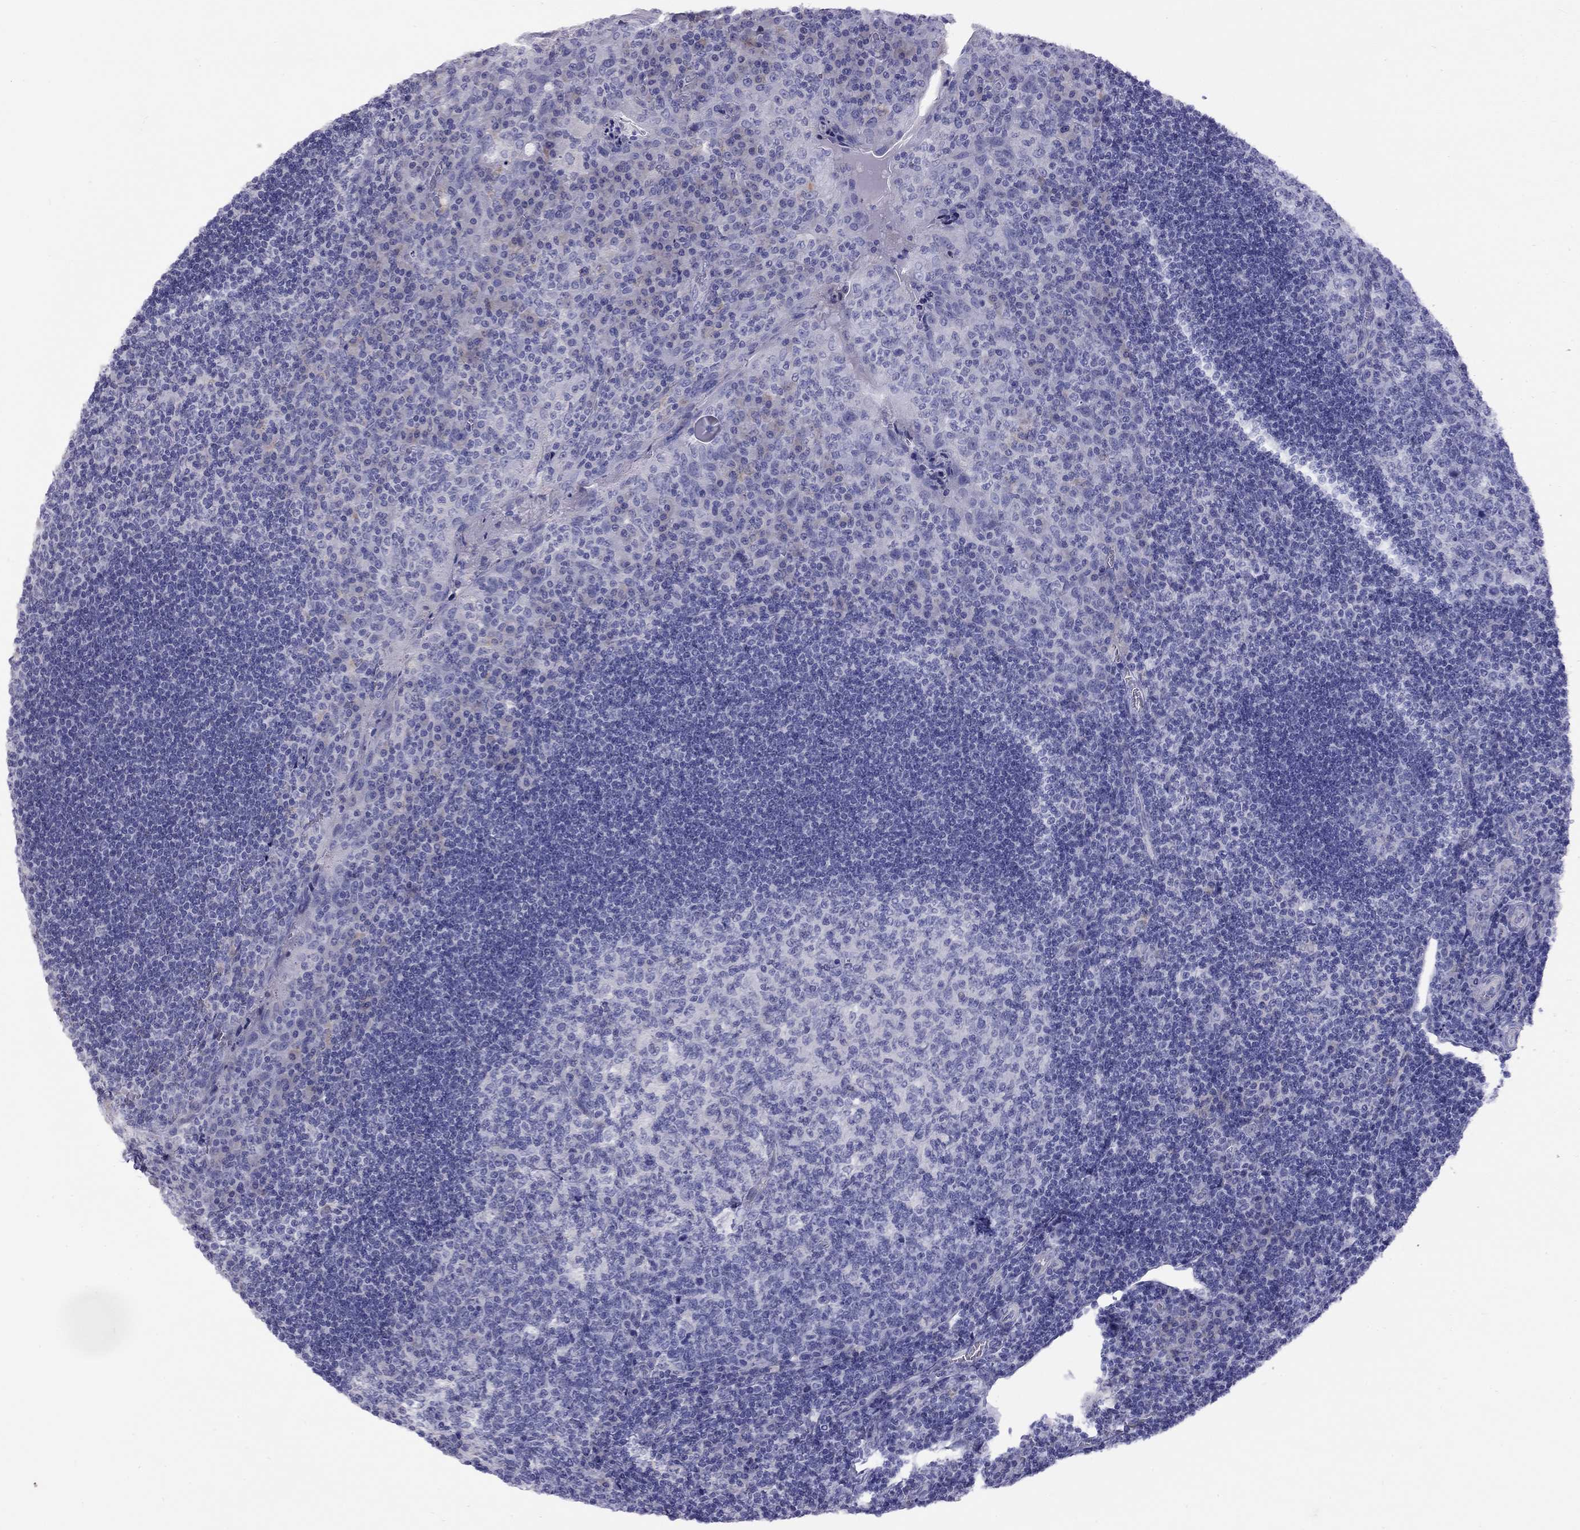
{"staining": {"intensity": "negative", "quantity": "none", "location": "none"}, "tissue": "tonsil", "cell_type": "Germinal center cells", "image_type": "normal", "snomed": [{"axis": "morphology", "description": "Normal tissue, NOS"}, {"axis": "topography", "description": "Tonsil"}], "caption": "Immunohistochemistry (IHC) histopathology image of benign tonsil: human tonsil stained with DAB (3,3'-diaminobenzidine) reveals no significant protein expression in germinal center cells.", "gene": "CPNE4", "patient": {"sex": "male", "age": 17}}